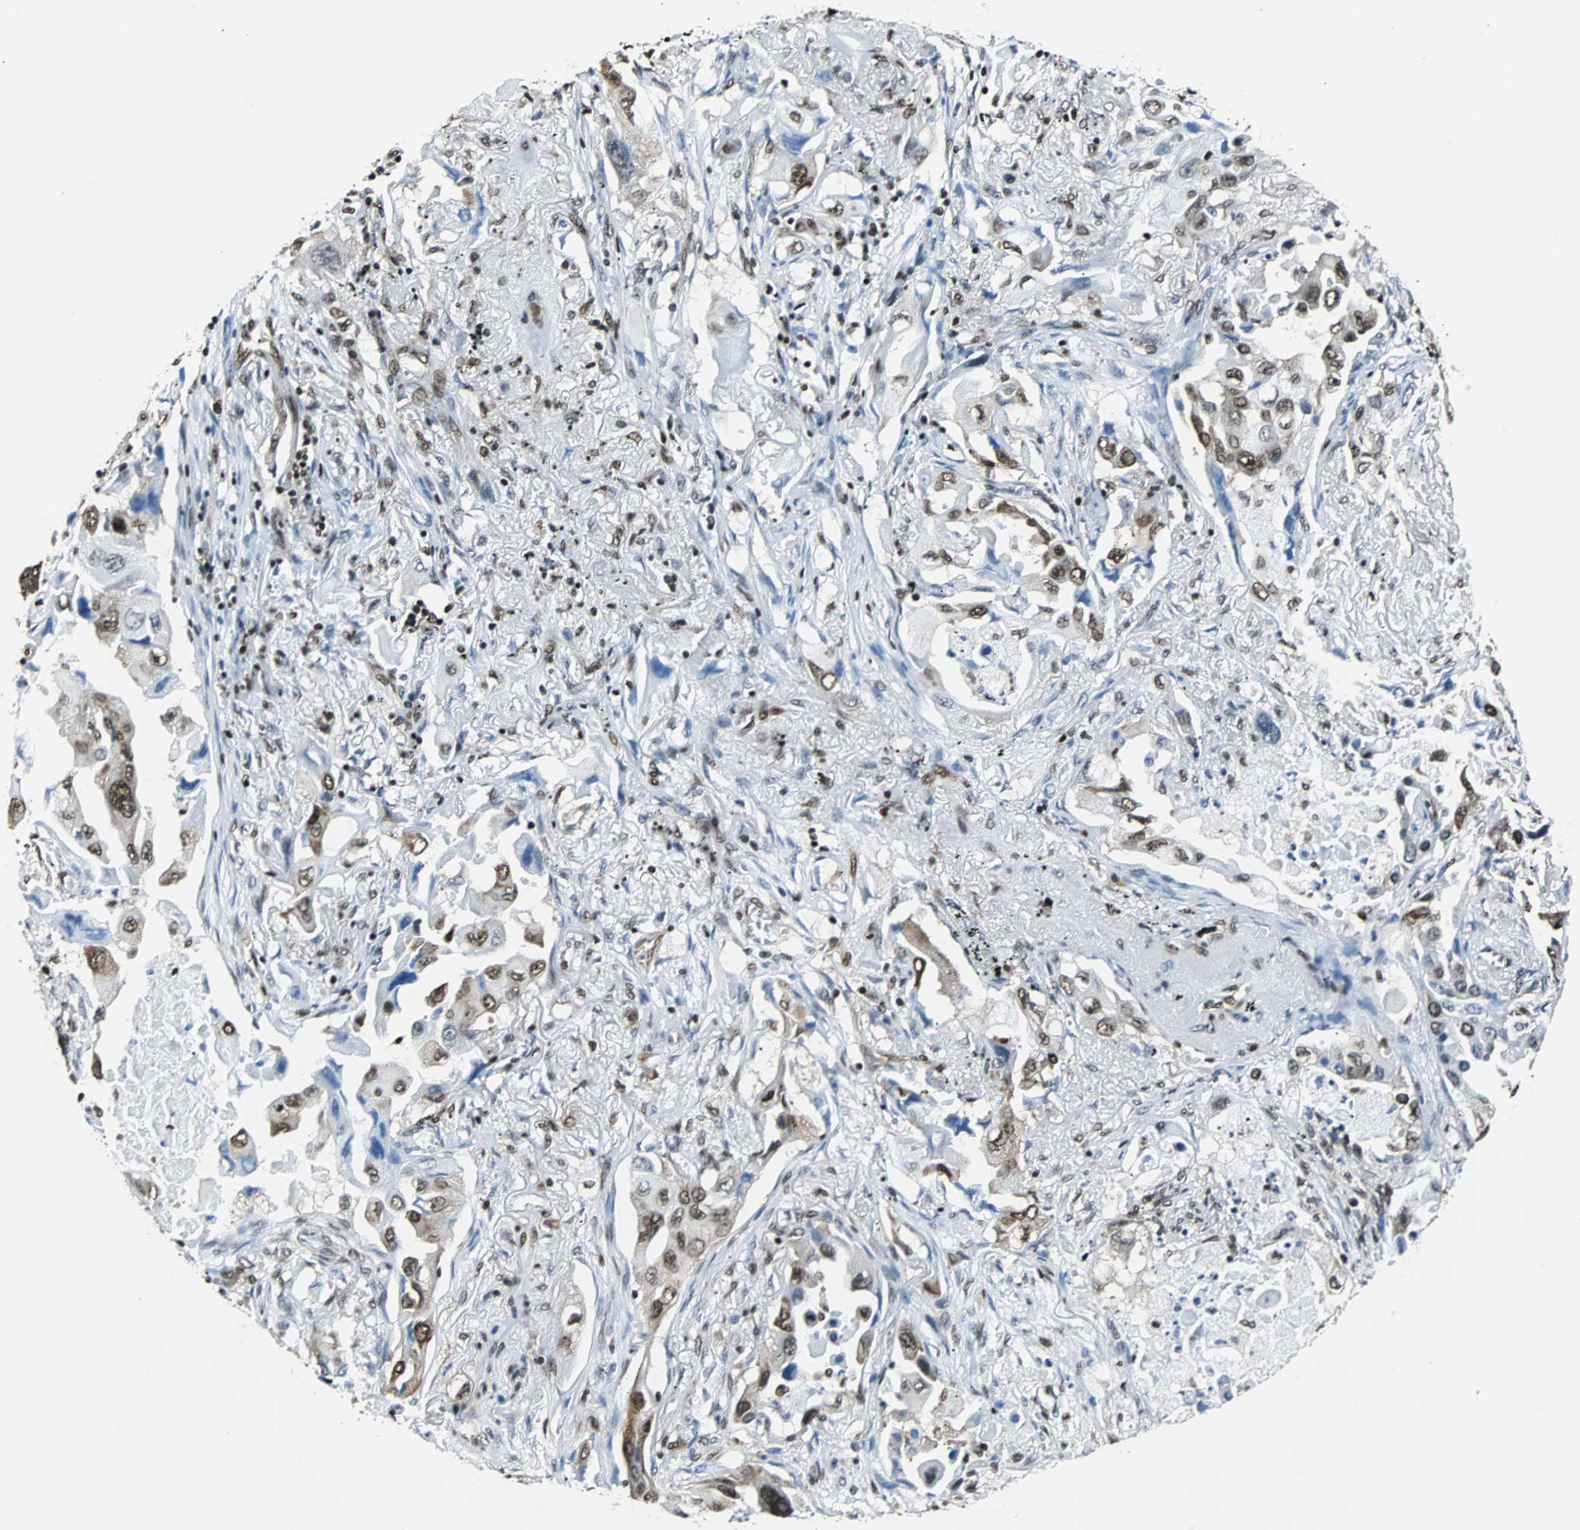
{"staining": {"intensity": "strong", "quantity": ">75%", "location": "cytoplasmic/membranous,nuclear"}, "tissue": "lung cancer", "cell_type": "Tumor cells", "image_type": "cancer", "snomed": [{"axis": "morphology", "description": "Adenocarcinoma, NOS"}, {"axis": "topography", "description": "Lung"}], "caption": "DAB immunohistochemical staining of human adenocarcinoma (lung) reveals strong cytoplasmic/membranous and nuclear protein positivity in approximately >75% of tumor cells.", "gene": "FUBP1", "patient": {"sex": "female", "age": 65}}